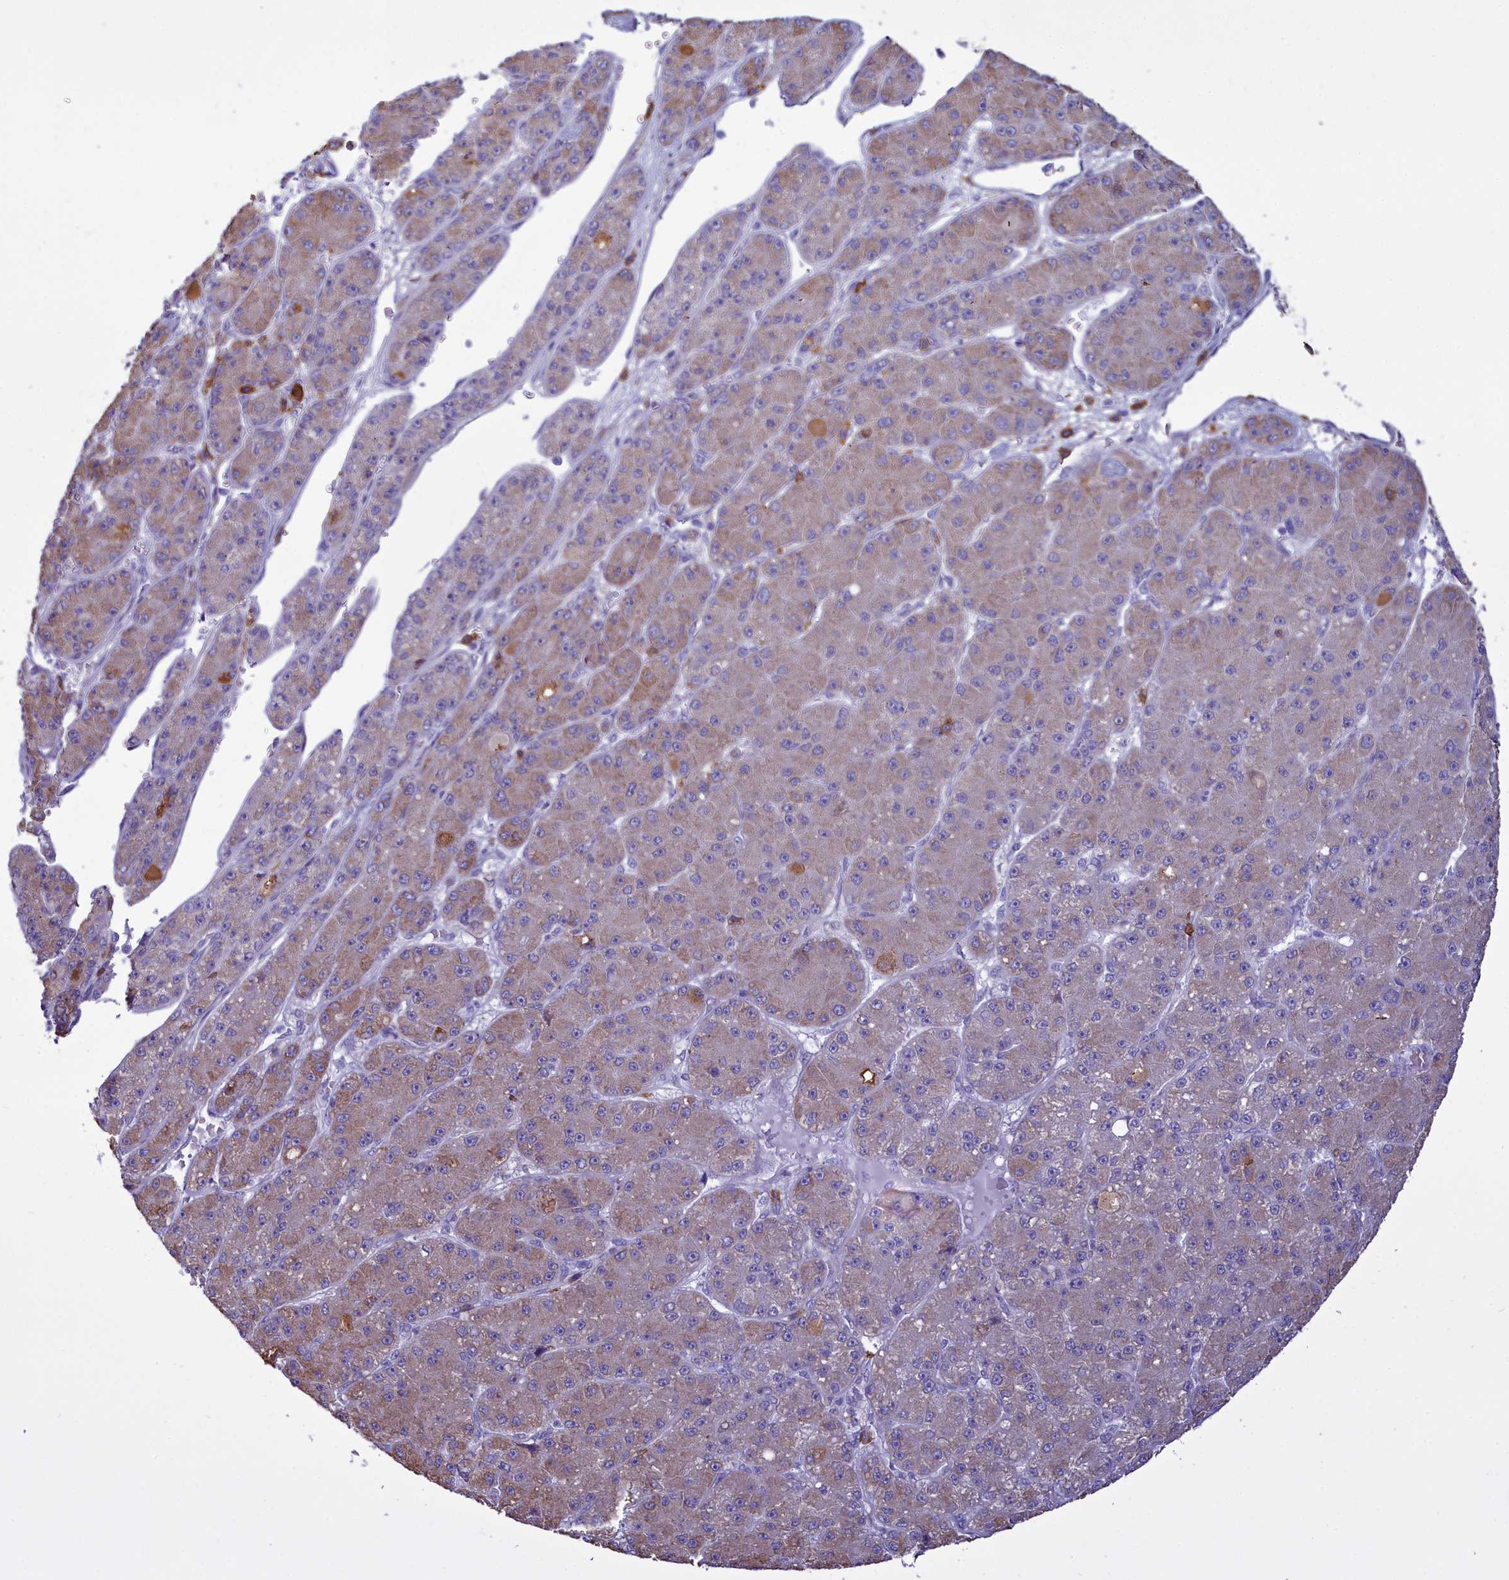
{"staining": {"intensity": "weak", "quantity": "25%-75%", "location": "cytoplasmic/membranous"}, "tissue": "liver cancer", "cell_type": "Tumor cells", "image_type": "cancer", "snomed": [{"axis": "morphology", "description": "Carcinoma, Hepatocellular, NOS"}, {"axis": "topography", "description": "Liver"}], "caption": "A micrograph of liver cancer stained for a protein demonstrates weak cytoplasmic/membranous brown staining in tumor cells.", "gene": "CD5", "patient": {"sex": "male", "age": 67}}